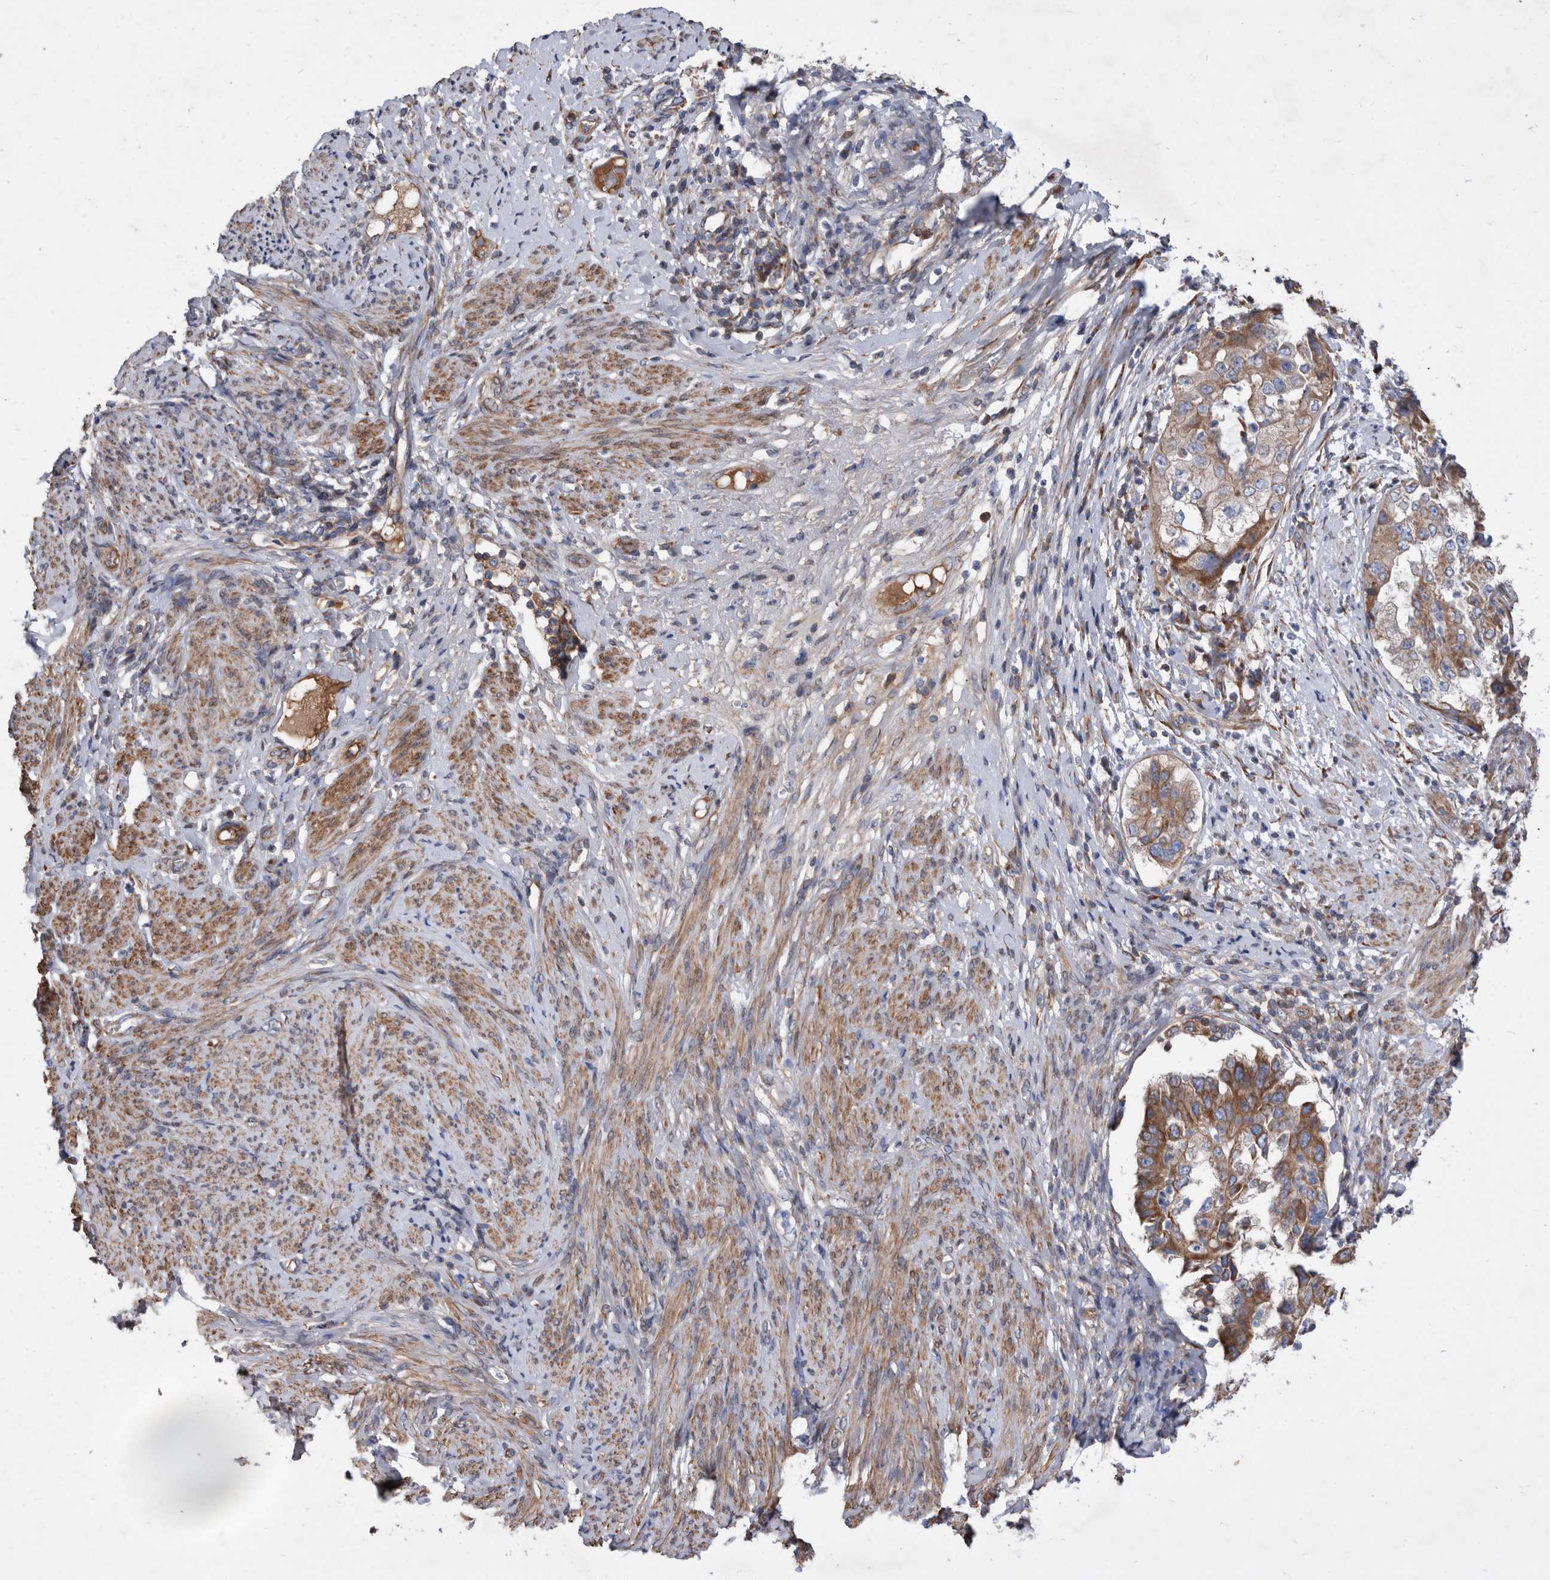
{"staining": {"intensity": "moderate", "quantity": ">75%", "location": "cytoplasmic/membranous"}, "tissue": "endometrial cancer", "cell_type": "Tumor cells", "image_type": "cancer", "snomed": [{"axis": "morphology", "description": "Adenocarcinoma, NOS"}, {"axis": "topography", "description": "Endometrium"}], "caption": "IHC (DAB (3,3'-diaminobenzidine)) staining of human endometrial cancer reveals moderate cytoplasmic/membranous protein positivity in about >75% of tumor cells. The protein of interest is stained brown, and the nuclei are stained in blue (DAB (3,3'-diaminobenzidine) IHC with brightfield microscopy, high magnification).", "gene": "ATP13A3", "patient": {"sex": "female", "age": 85}}